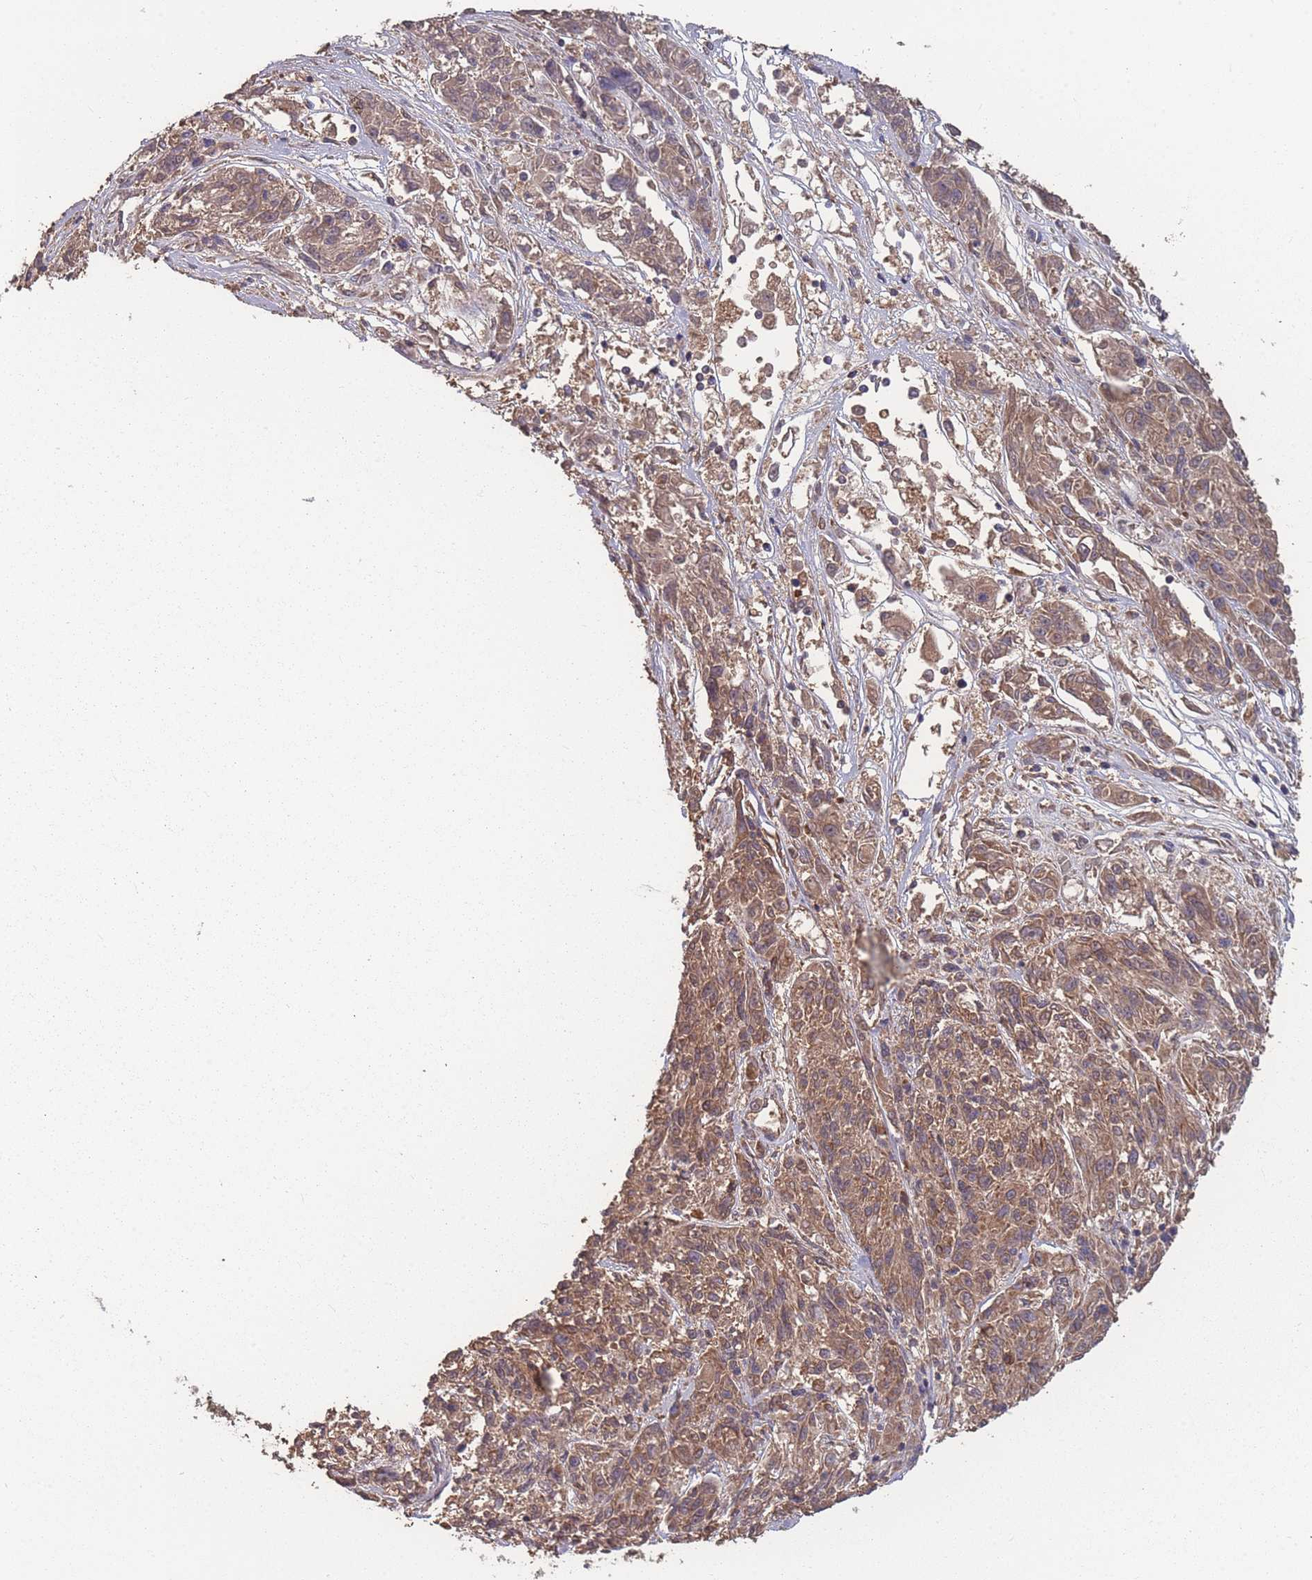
{"staining": {"intensity": "moderate", "quantity": ">75%", "location": "cytoplasmic/membranous"}, "tissue": "melanoma", "cell_type": "Tumor cells", "image_type": "cancer", "snomed": [{"axis": "morphology", "description": "Malignant melanoma, NOS"}, {"axis": "topography", "description": "Skin"}], "caption": "Protein staining of melanoma tissue reveals moderate cytoplasmic/membranous positivity in approximately >75% of tumor cells.", "gene": "SLC35B4", "patient": {"sex": "male", "age": 53}}